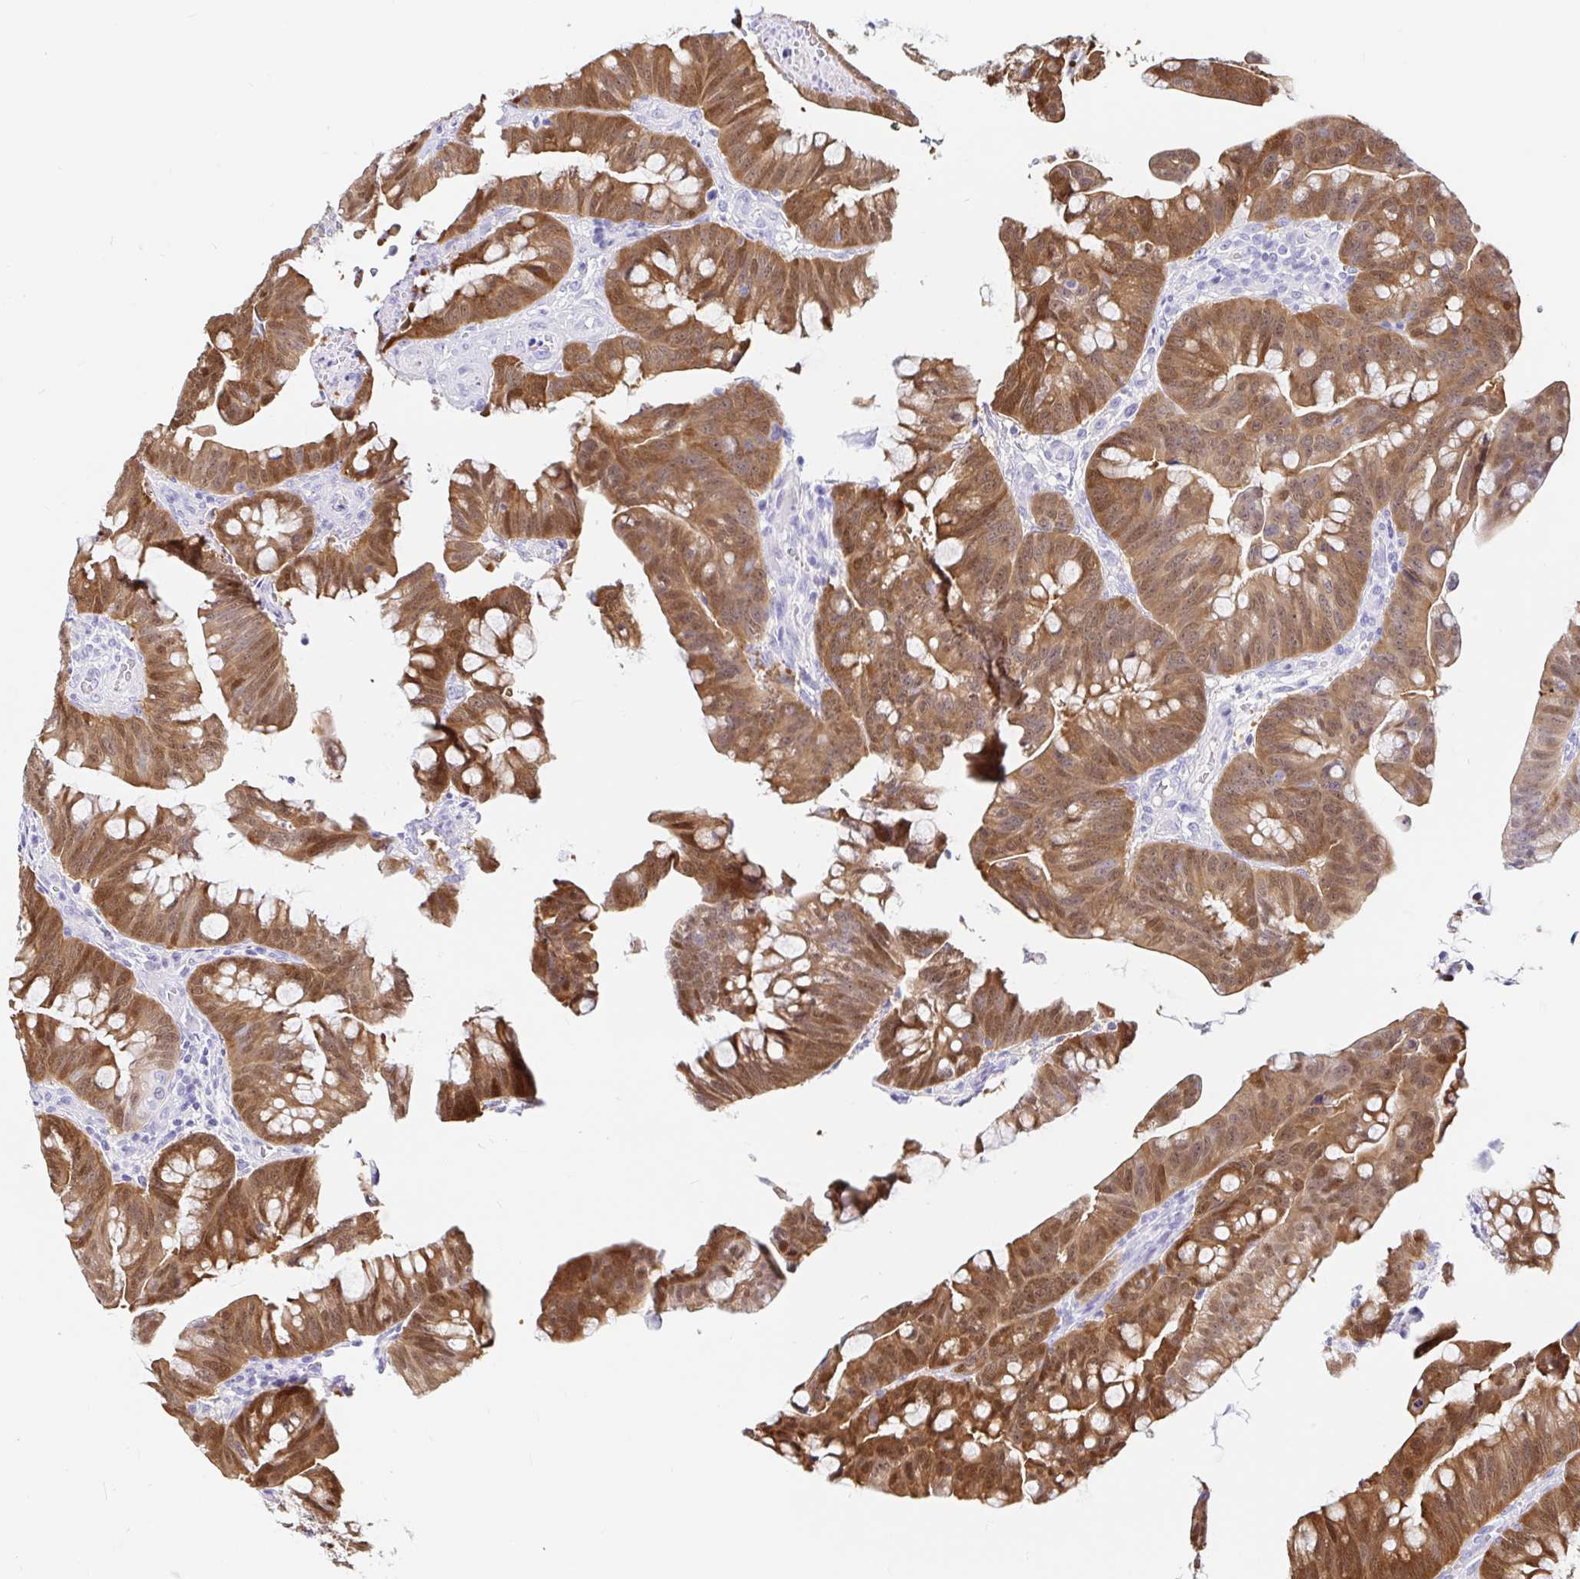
{"staining": {"intensity": "moderate", "quantity": ">75%", "location": "cytoplasmic/membranous,nuclear"}, "tissue": "colorectal cancer", "cell_type": "Tumor cells", "image_type": "cancer", "snomed": [{"axis": "morphology", "description": "Adenocarcinoma, NOS"}, {"axis": "topography", "description": "Colon"}], "caption": "Immunohistochemistry (DAB) staining of adenocarcinoma (colorectal) exhibits moderate cytoplasmic/membranous and nuclear protein positivity in approximately >75% of tumor cells.", "gene": "PPP1R1B", "patient": {"sex": "male", "age": 62}}